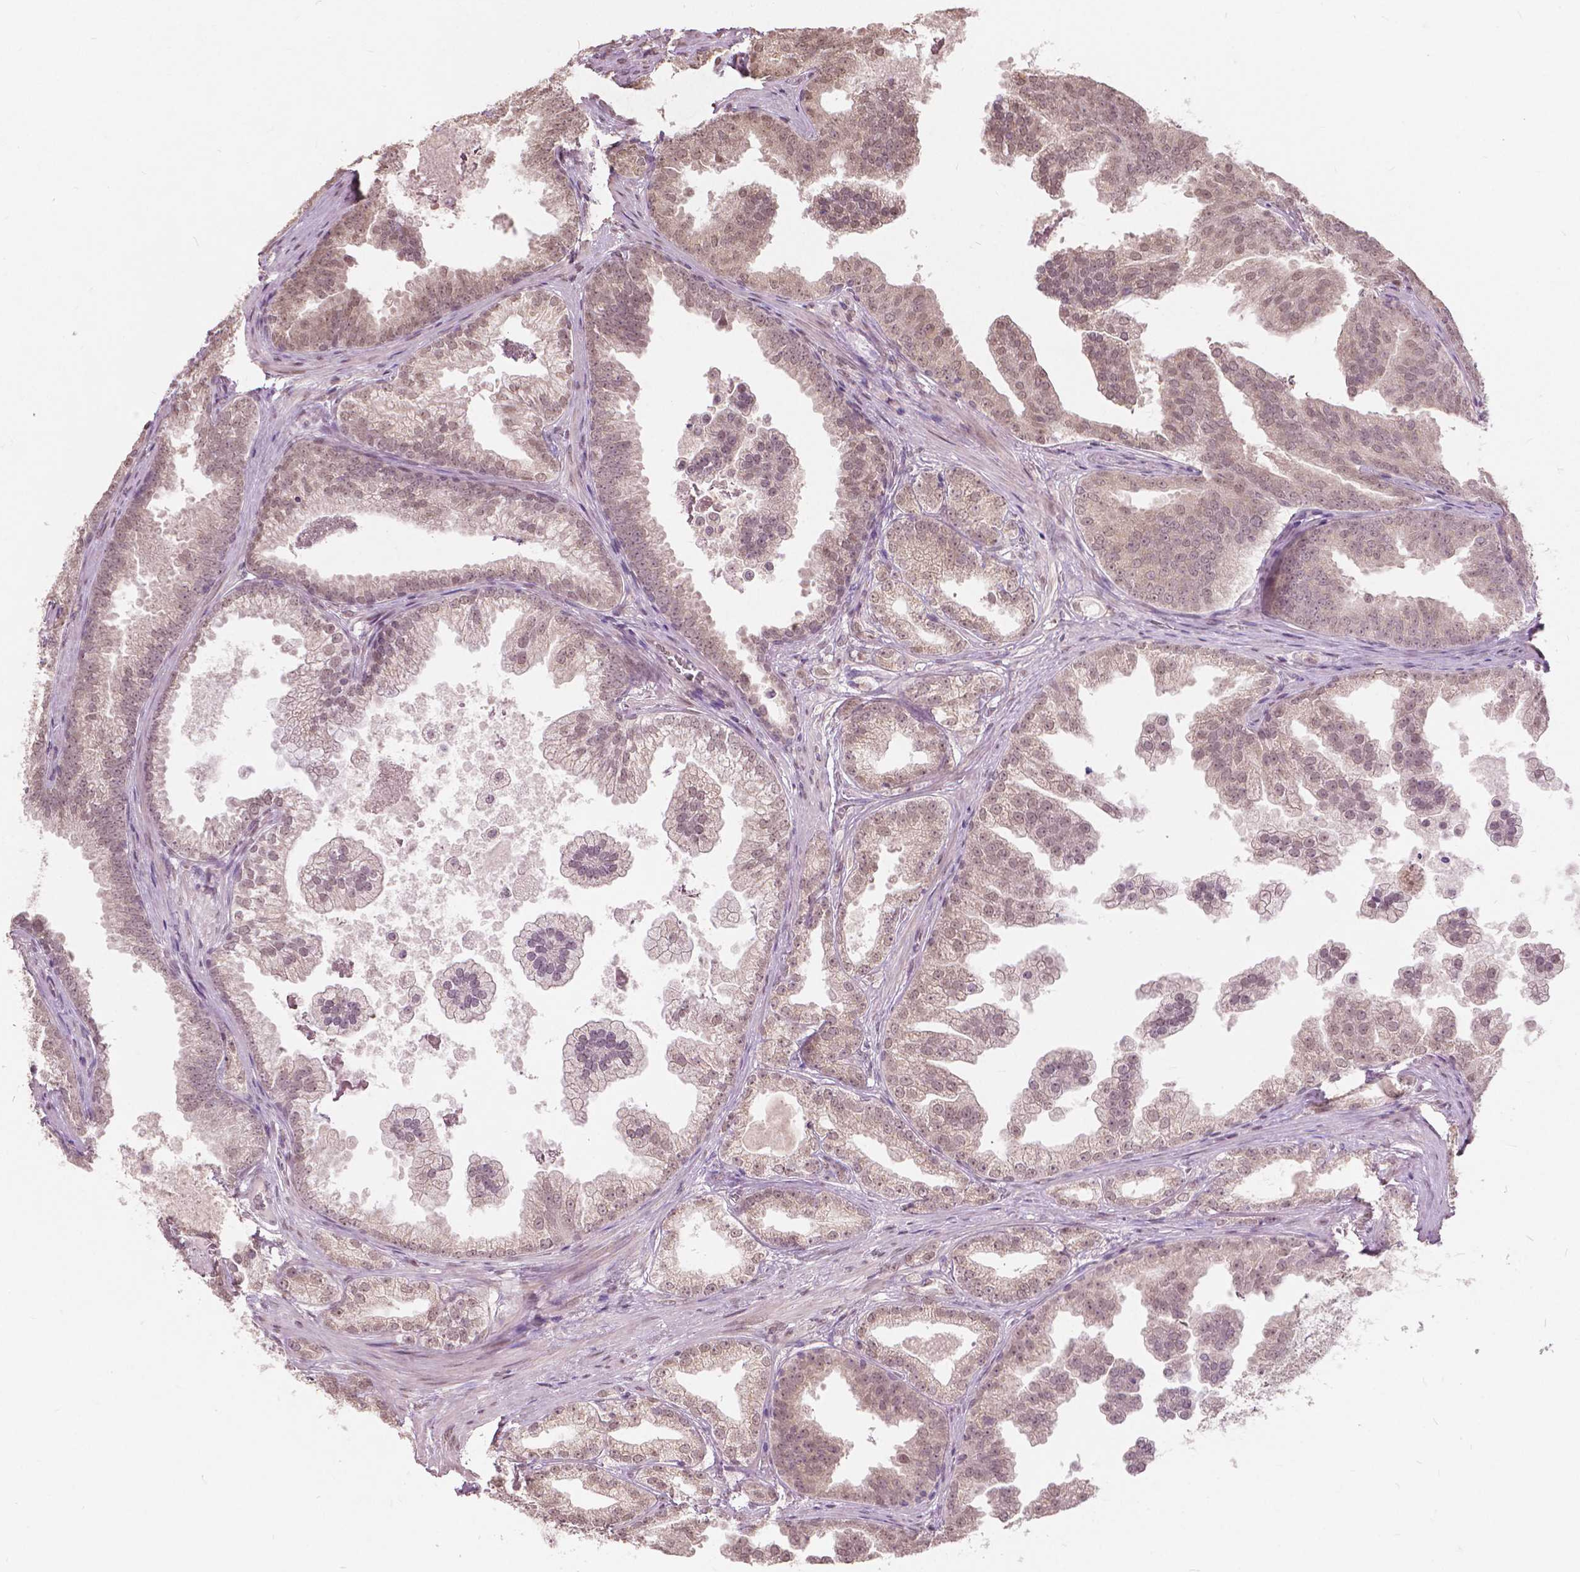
{"staining": {"intensity": "moderate", "quantity": ">75%", "location": "nuclear"}, "tissue": "prostate cancer", "cell_type": "Tumor cells", "image_type": "cancer", "snomed": [{"axis": "morphology", "description": "Adenocarcinoma, Low grade"}, {"axis": "topography", "description": "Prostate"}], "caption": "Approximately >75% of tumor cells in human prostate cancer exhibit moderate nuclear protein staining as visualized by brown immunohistochemical staining.", "gene": "HOXA10", "patient": {"sex": "male", "age": 65}}